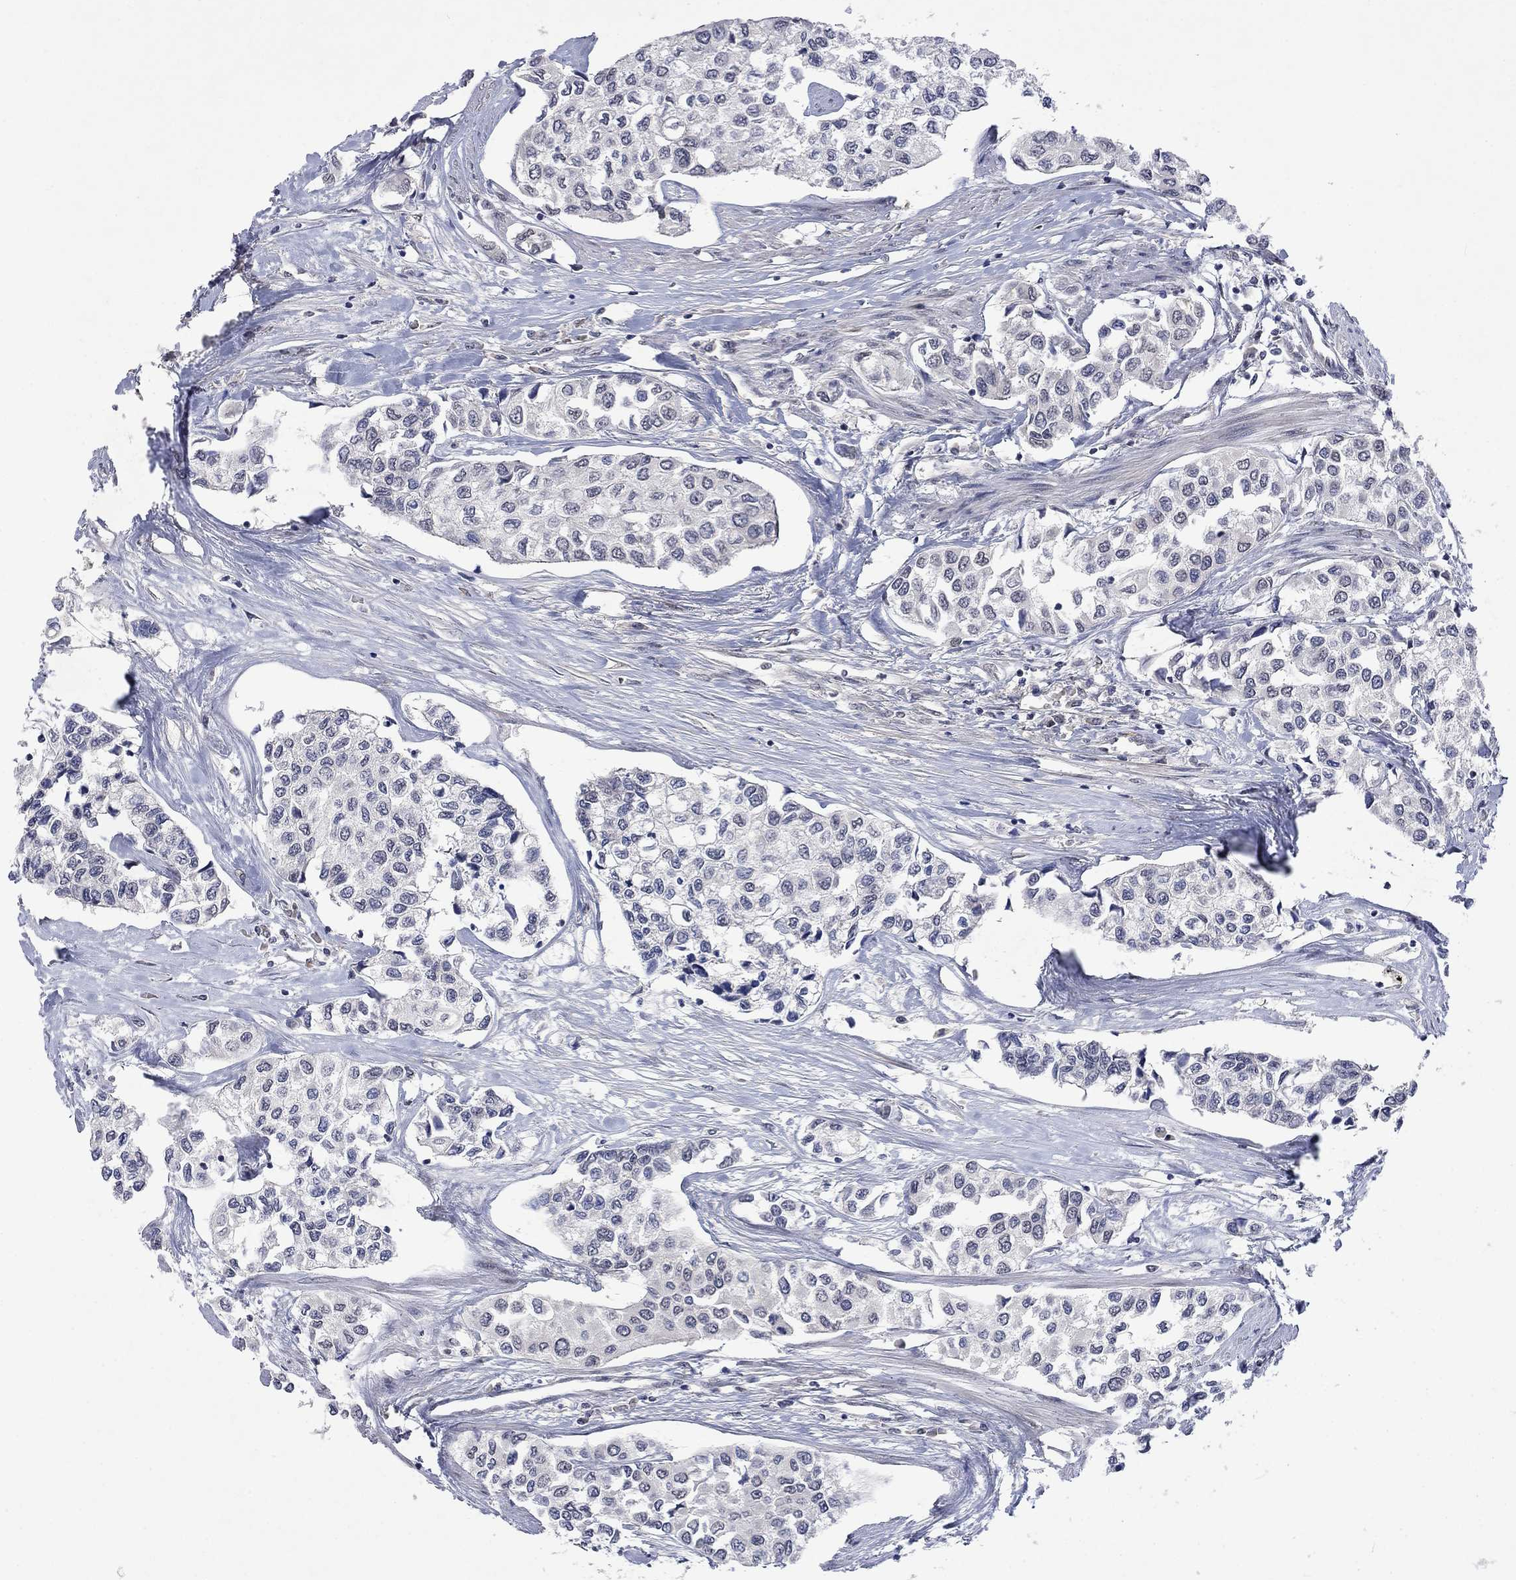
{"staining": {"intensity": "negative", "quantity": "none", "location": "none"}, "tissue": "urothelial cancer", "cell_type": "Tumor cells", "image_type": "cancer", "snomed": [{"axis": "morphology", "description": "Urothelial carcinoma, High grade"}, {"axis": "topography", "description": "Urinary bladder"}], "caption": "This is an IHC image of human urothelial carcinoma (high-grade). There is no staining in tumor cells.", "gene": "PPP1R9A", "patient": {"sex": "male", "age": 73}}